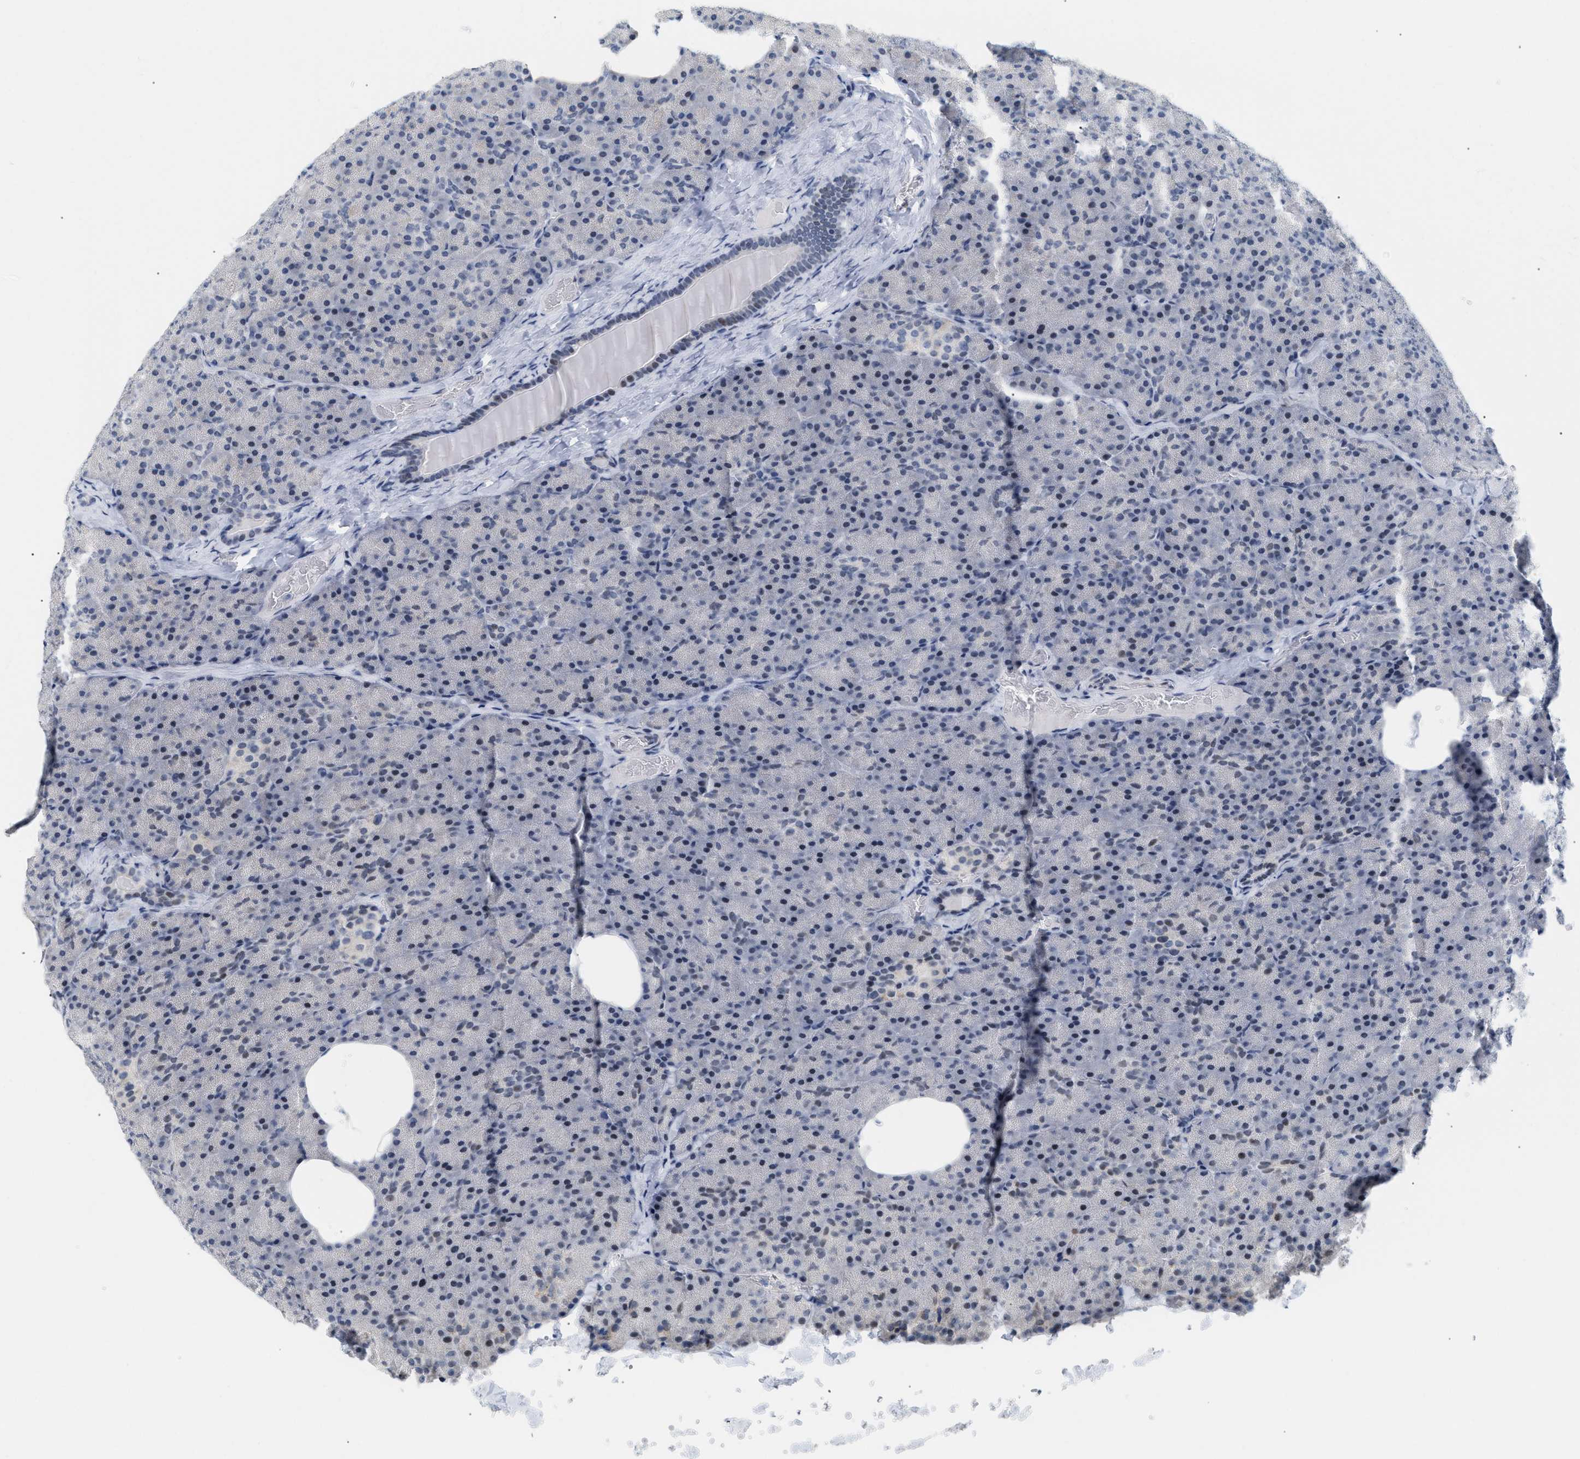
{"staining": {"intensity": "moderate", "quantity": "25%-75%", "location": "nuclear"}, "tissue": "pancreas", "cell_type": "Exocrine glandular cells", "image_type": "normal", "snomed": [{"axis": "morphology", "description": "Normal tissue, NOS"}, {"axis": "topography", "description": "Pancreas"}], "caption": "Protein expression analysis of normal pancreas demonstrates moderate nuclear positivity in approximately 25%-75% of exocrine glandular cells.", "gene": "PPARD", "patient": {"sex": "female", "age": 35}}